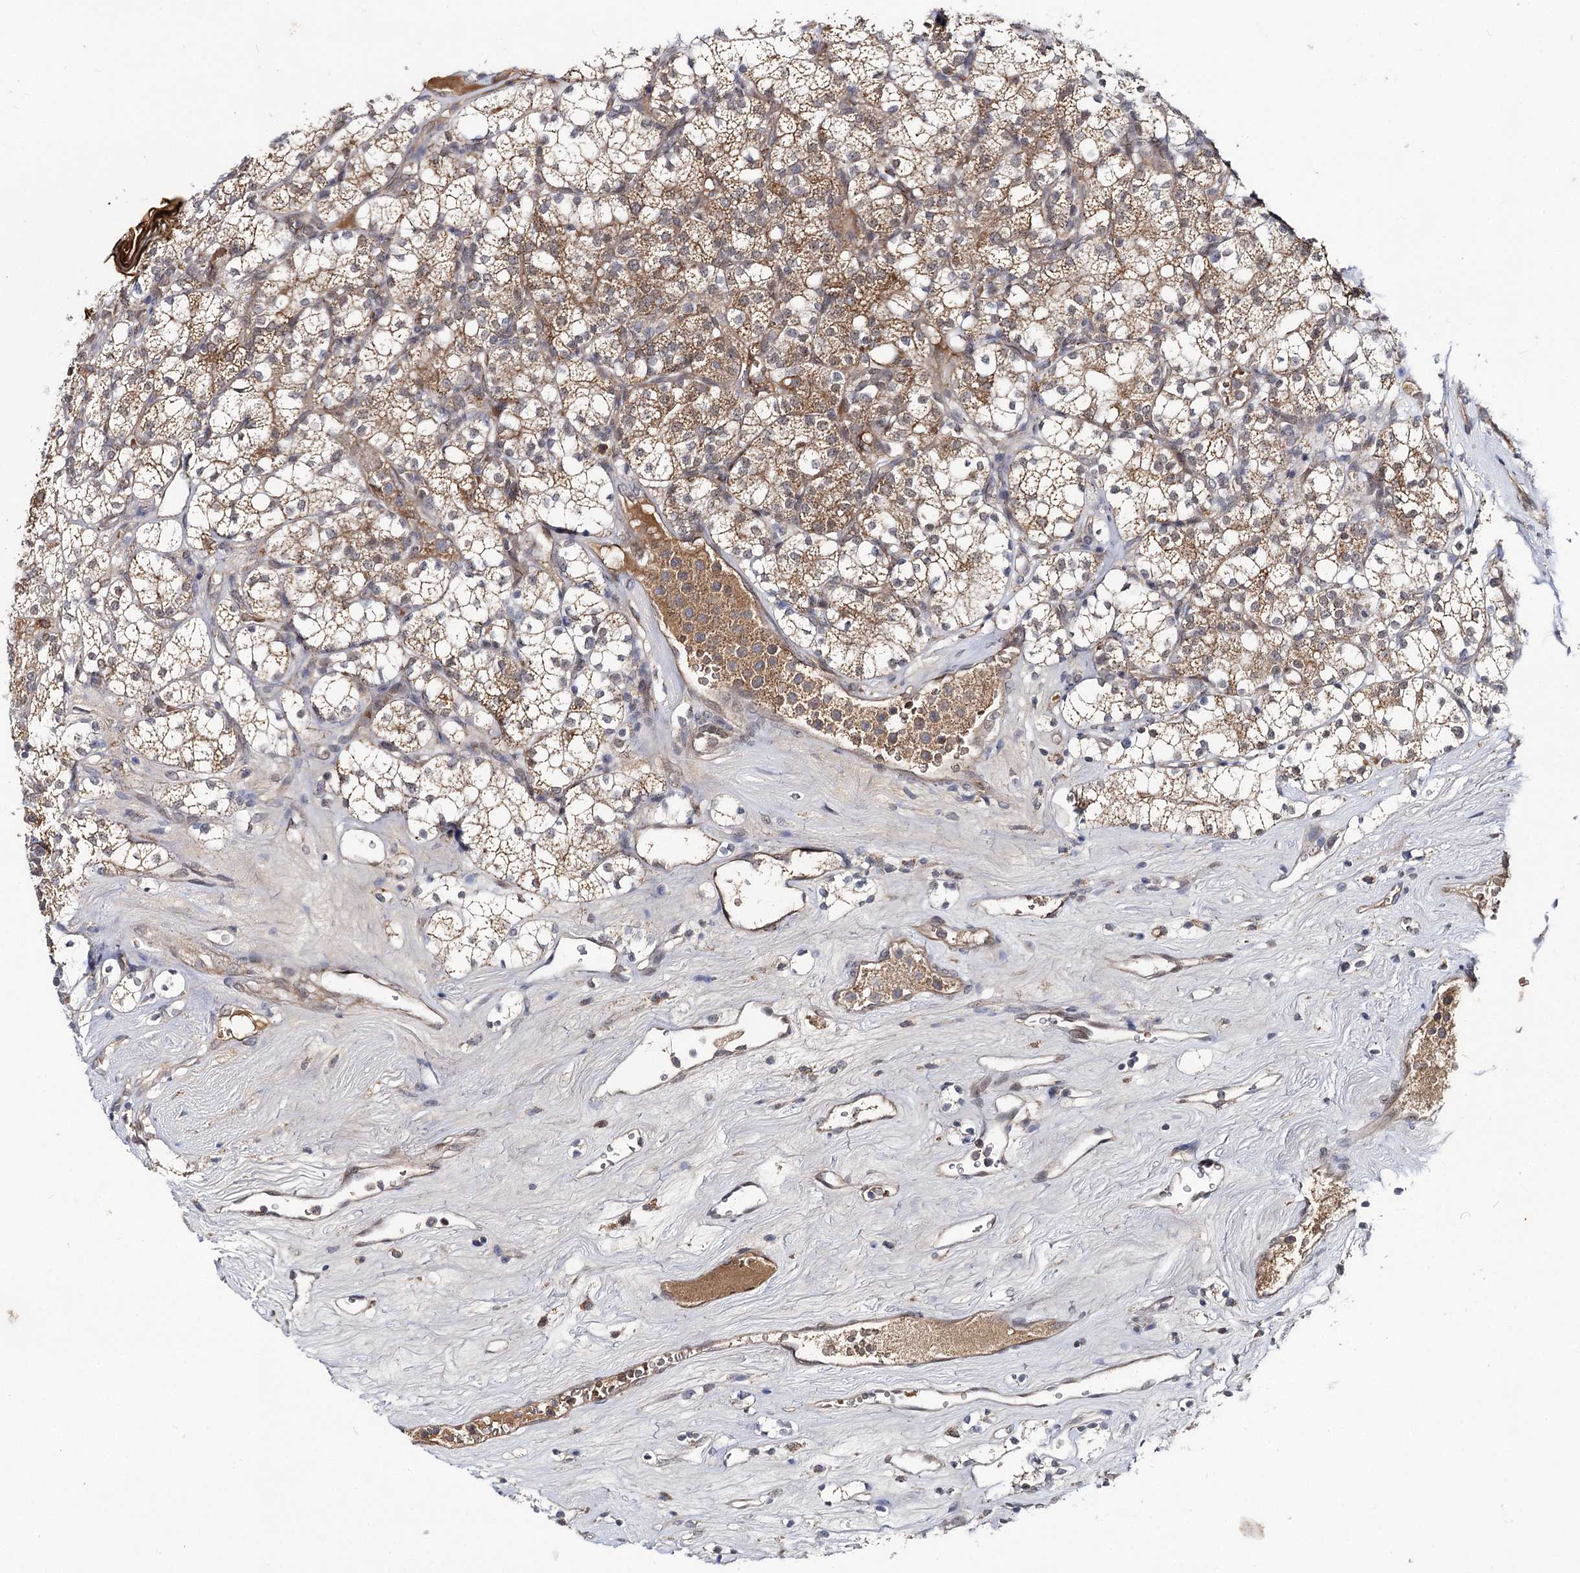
{"staining": {"intensity": "moderate", "quantity": "25%-75%", "location": "cytoplasmic/membranous"}, "tissue": "renal cancer", "cell_type": "Tumor cells", "image_type": "cancer", "snomed": [{"axis": "morphology", "description": "Adenocarcinoma, NOS"}, {"axis": "topography", "description": "Kidney"}], "caption": "Immunohistochemical staining of human adenocarcinoma (renal) shows medium levels of moderate cytoplasmic/membranous protein staining in approximately 25%-75% of tumor cells.", "gene": "MSANTD2", "patient": {"sex": "male", "age": 77}}